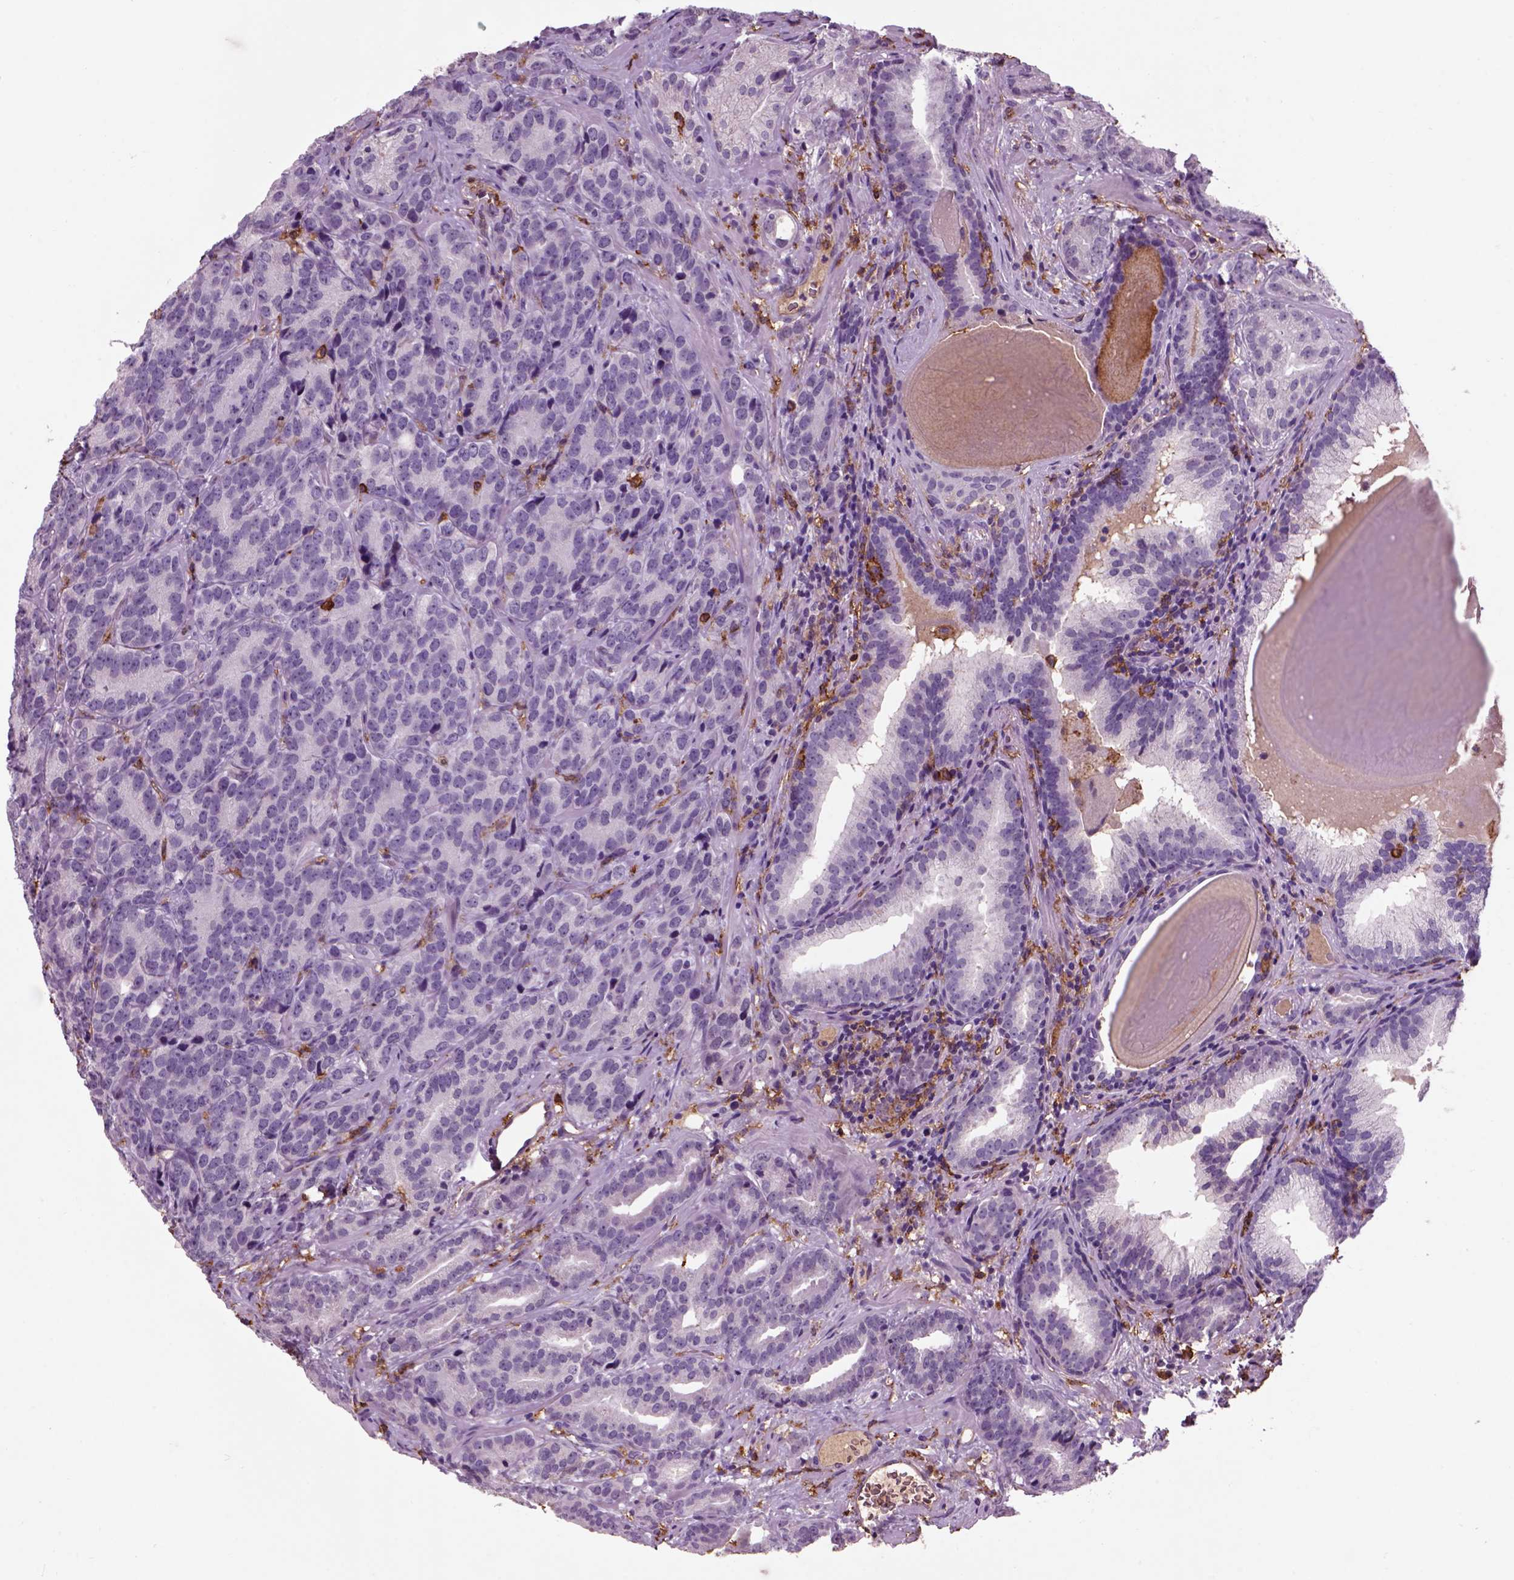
{"staining": {"intensity": "negative", "quantity": "none", "location": "none"}, "tissue": "prostate cancer", "cell_type": "Tumor cells", "image_type": "cancer", "snomed": [{"axis": "morphology", "description": "Adenocarcinoma, NOS"}, {"axis": "topography", "description": "Prostate"}], "caption": "Immunohistochemical staining of human adenocarcinoma (prostate) demonstrates no significant staining in tumor cells.", "gene": "CD14", "patient": {"sex": "male", "age": 71}}